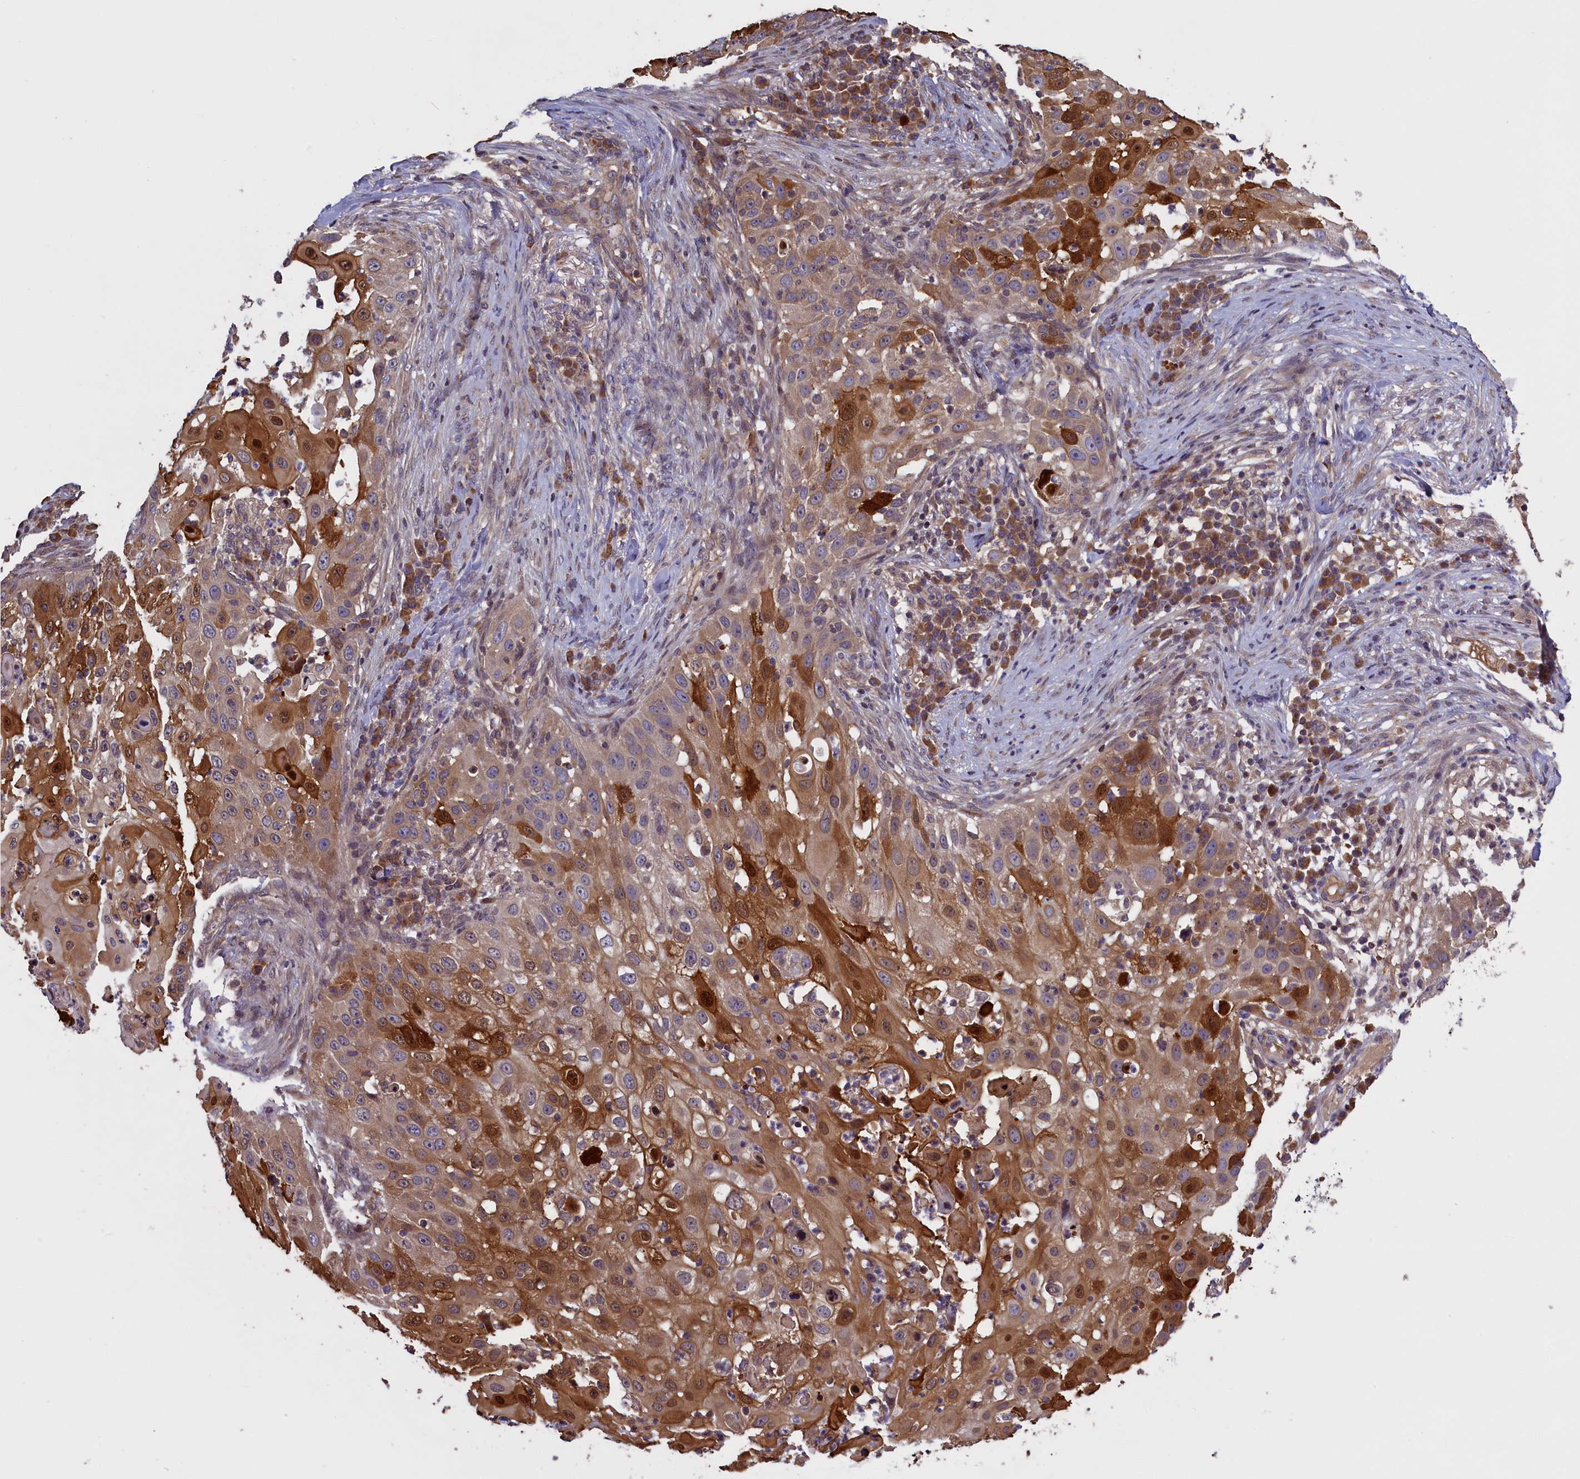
{"staining": {"intensity": "strong", "quantity": "<25%", "location": "cytoplasmic/membranous,nuclear"}, "tissue": "skin cancer", "cell_type": "Tumor cells", "image_type": "cancer", "snomed": [{"axis": "morphology", "description": "Squamous cell carcinoma, NOS"}, {"axis": "topography", "description": "Skin"}], "caption": "Immunohistochemistry (IHC) (DAB (3,3'-diaminobenzidine)) staining of human squamous cell carcinoma (skin) demonstrates strong cytoplasmic/membranous and nuclear protein positivity in approximately <25% of tumor cells.", "gene": "DENND1B", "patient": {"sex": "female", "age": 44}}